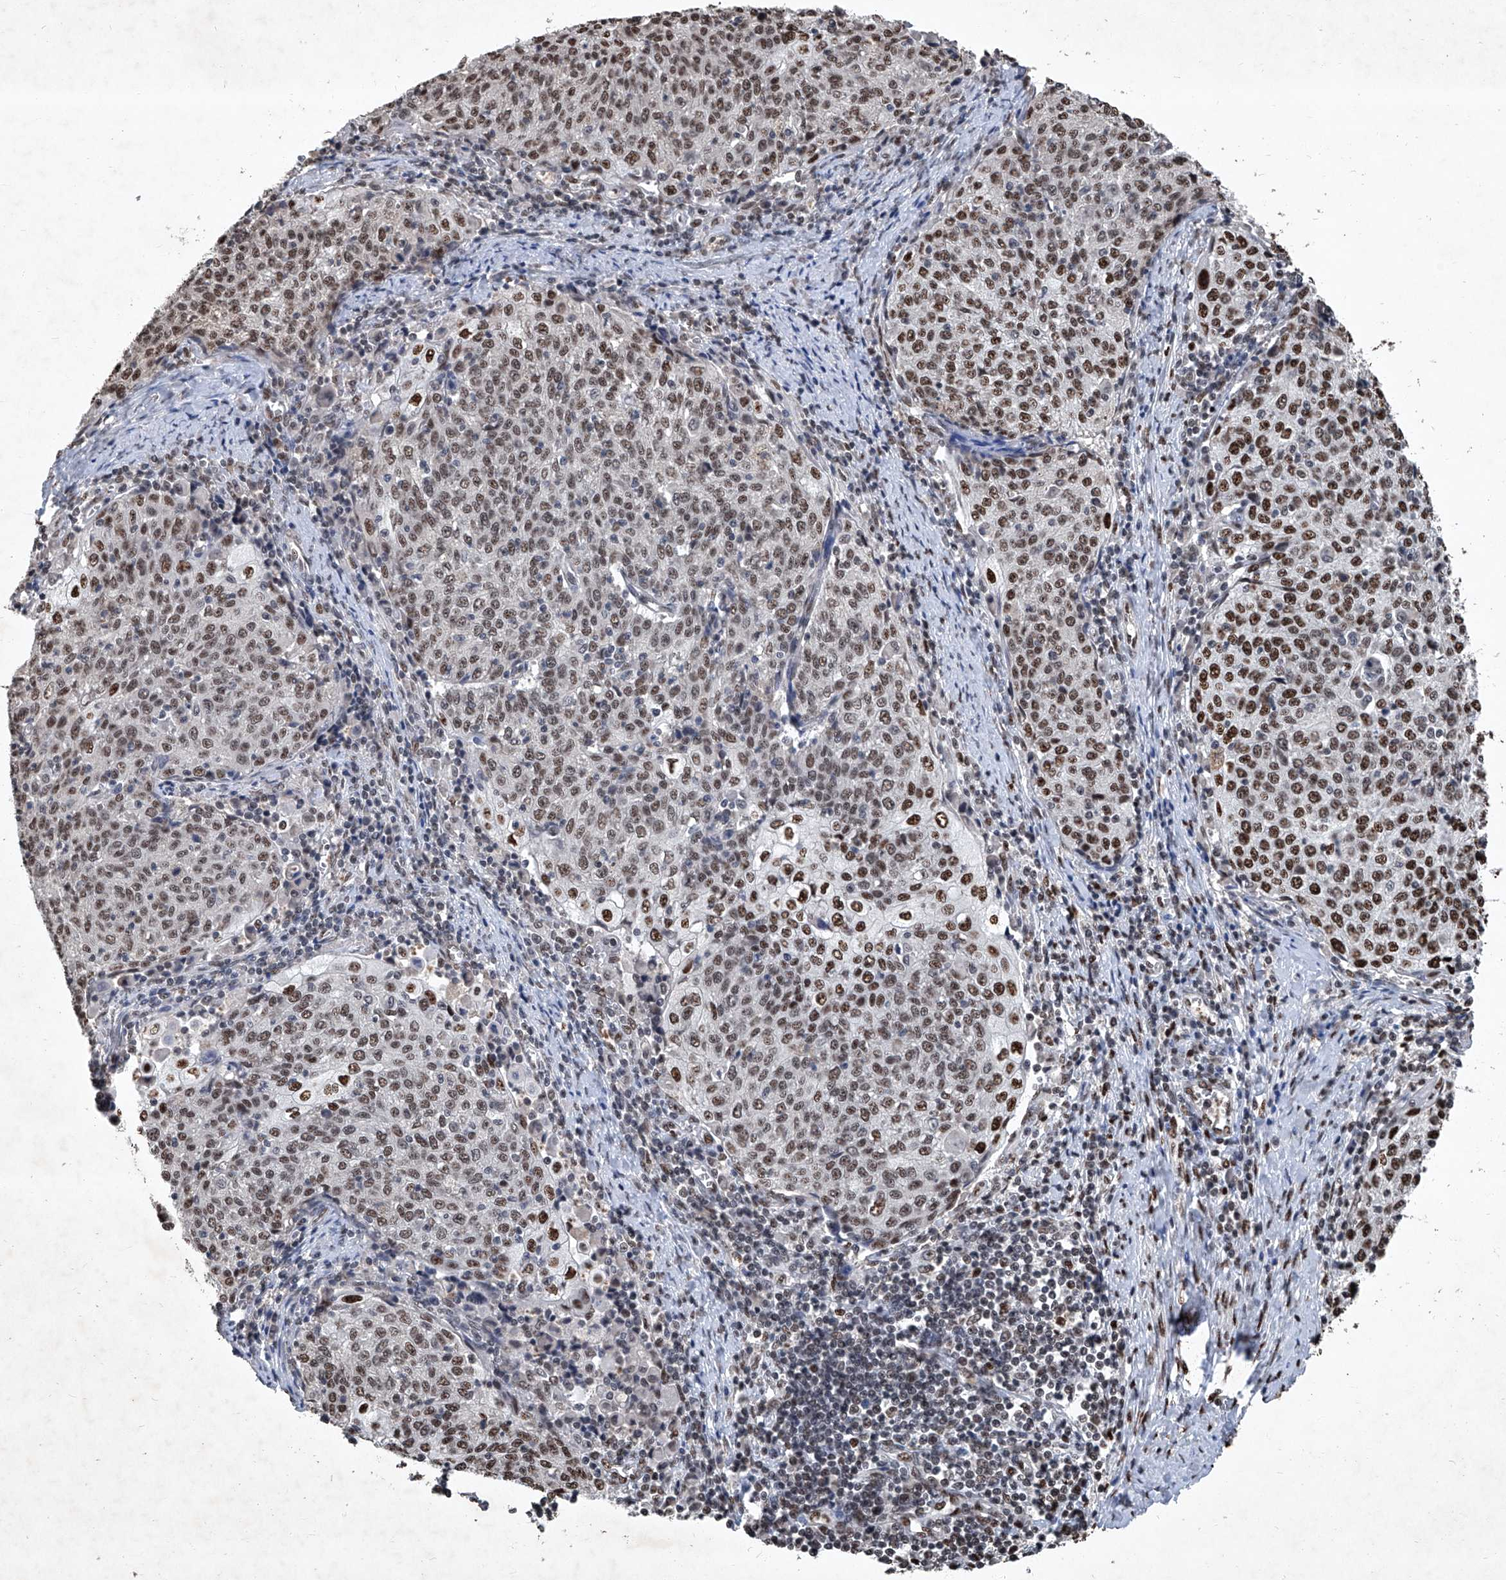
{"staining": {"intensity": "moderate", "quantity": "25%-75%", "location": "nuclear"}, "tissue": "cervical cancer", "cell_type": "Tumor cells", "image_type": "cancer", "snomed": [{"axis": "morphology", "description": "Squamous cell carcinoma, NOS"}, {"axis": "topography", "description": "Cervix"}], "caption": "About 25%-75% of tumor cells in squamous cell carcinoma (cervical) display moderate nuclear protein expression as visualized by brown immunohistochemical staining.", "gene": "DDX39B", "patient": {"sex": "female", "age": 48}}